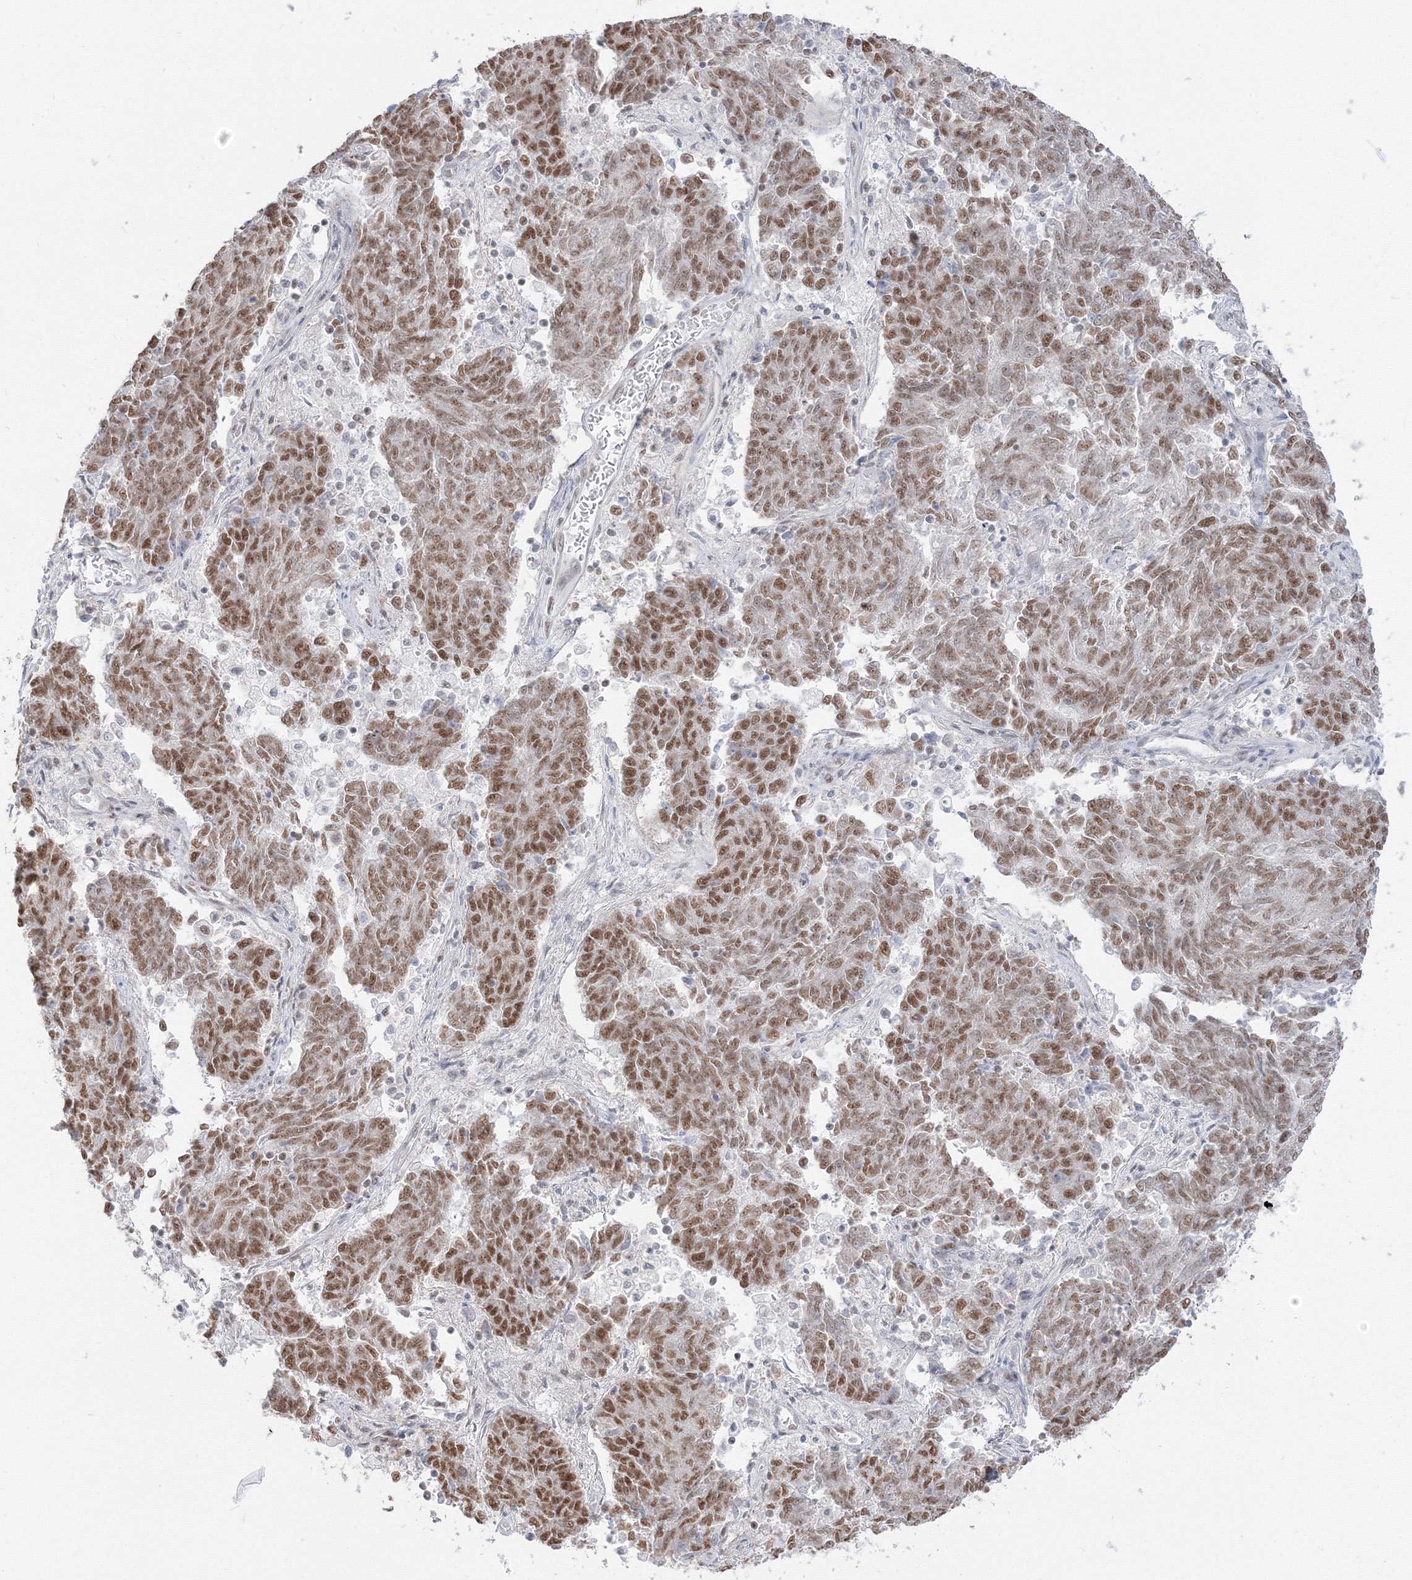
{"staining": {"intensity": "moderate", "quantity": ">75%", "location": "nuclear"}, "tissue": "endometrial cancer", "cell_type": "Tumor cells", "image_type": "cancer", "snomed": [{"axis": "morphology", "description": "Adenocarcinoma, NOS"}, {"axis": "topography", "description": "Endometrium"}], "caption": "Protein staining of endometrial adenocarcinoma tissue reveals moderate nuclear expression in approximately >75% of tumor cells.", "gene": "PPP4R2", "patient": {"sex": "female", "age": 80}}